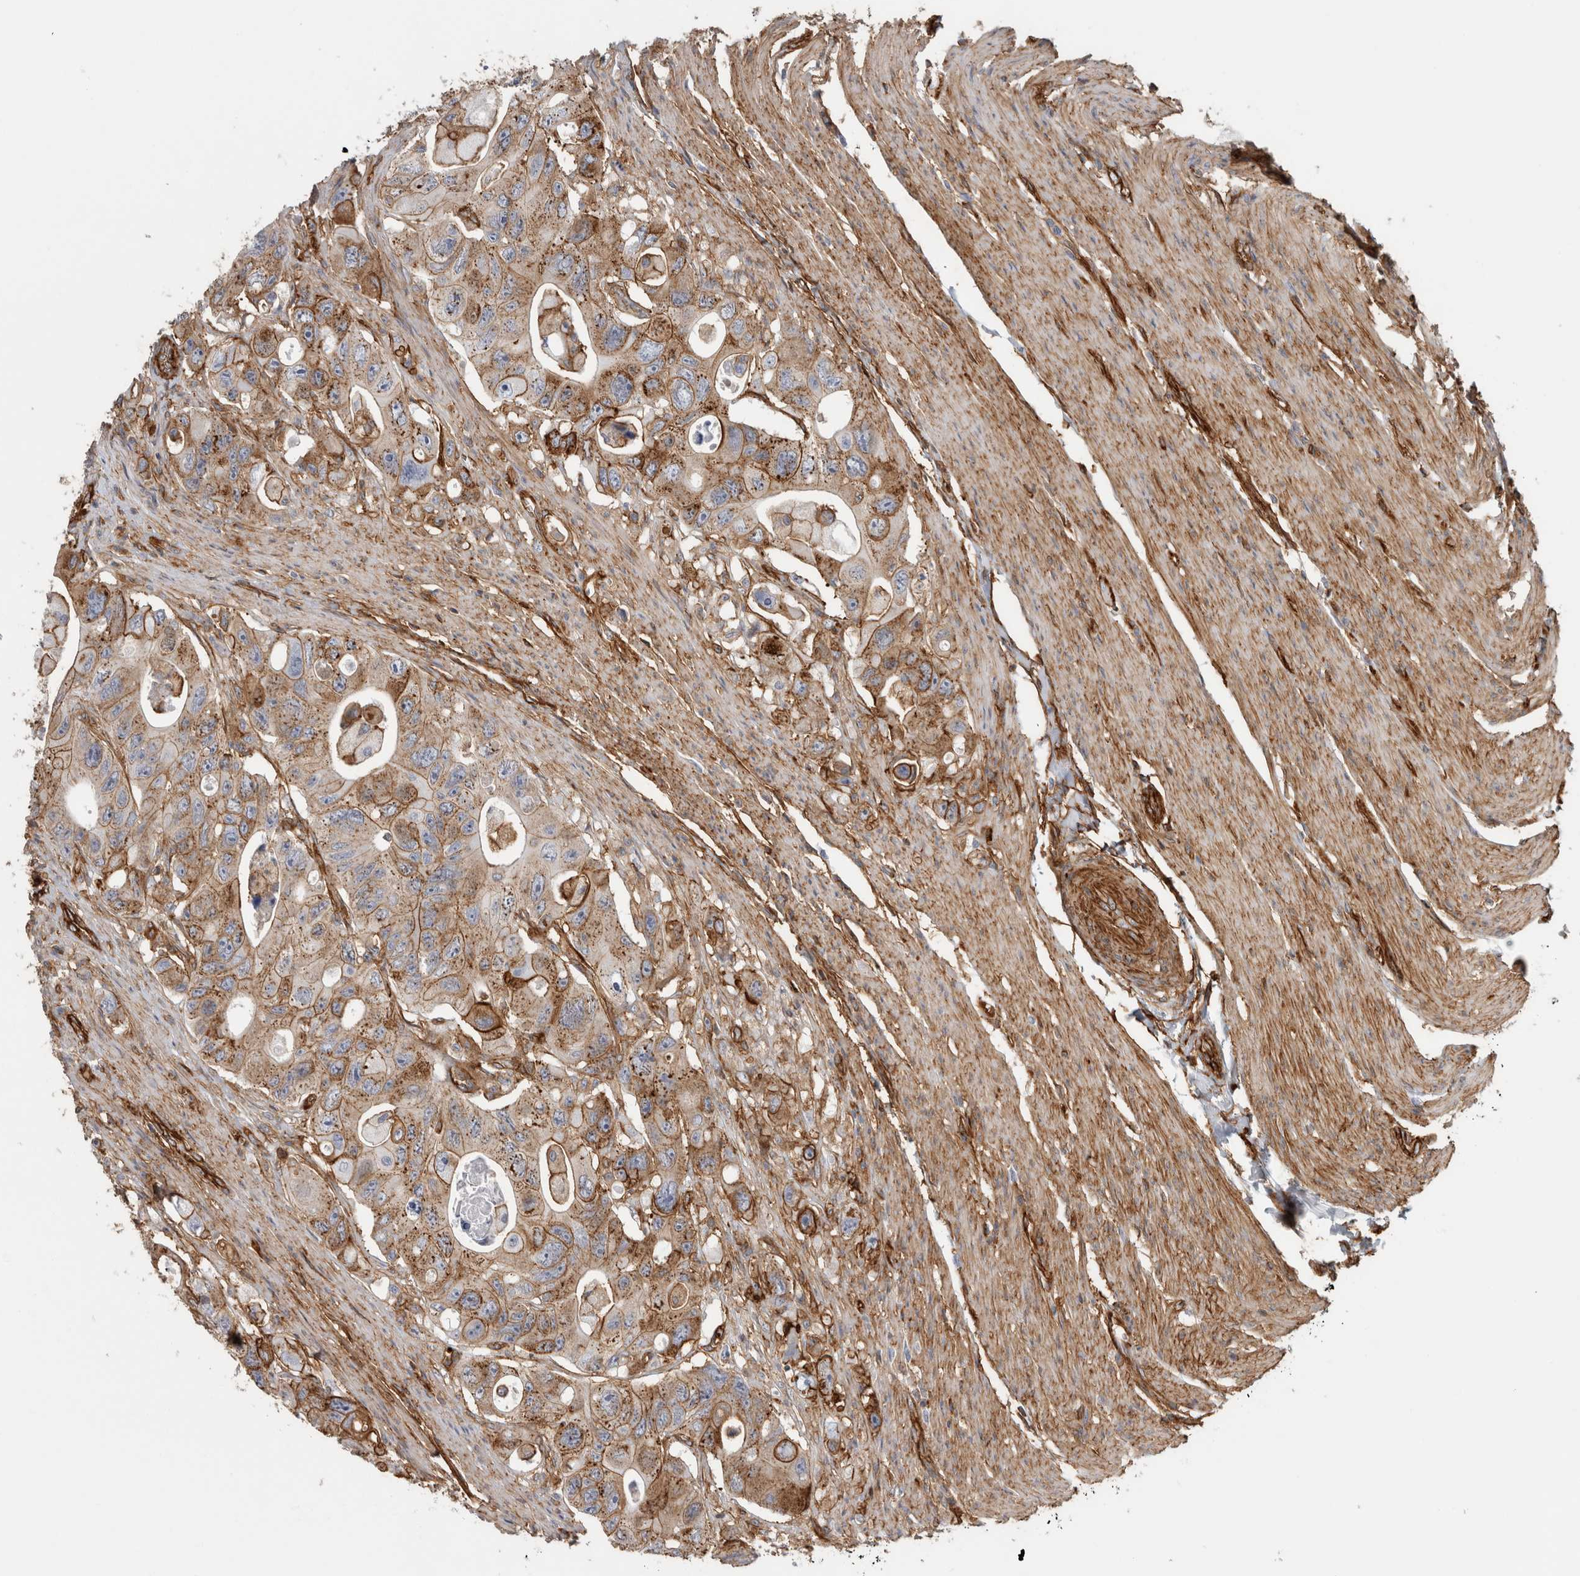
{"staining": {"intensity": "moderate", "quantity": ">75%", "location": "cytoplasmic/membranous"}, "tissue": "colorectal cancer", "cell_type": "Tumor cells", "image_type": "cancer", "snomed": [{"axis": "morphology", "description": "Adenocarcinoma, NOS"}, {"axis": "topography", "description": "Colon"}], "caption": "About >75% of tumor cells in human adenocarcinoma (colorectal) reveal moderate cytoplasmic/membranous protein staining as visualized by brown immunohistochemical staining.", "gene": "AHNAK", "patient": {"sex": "female", "age": 46}}